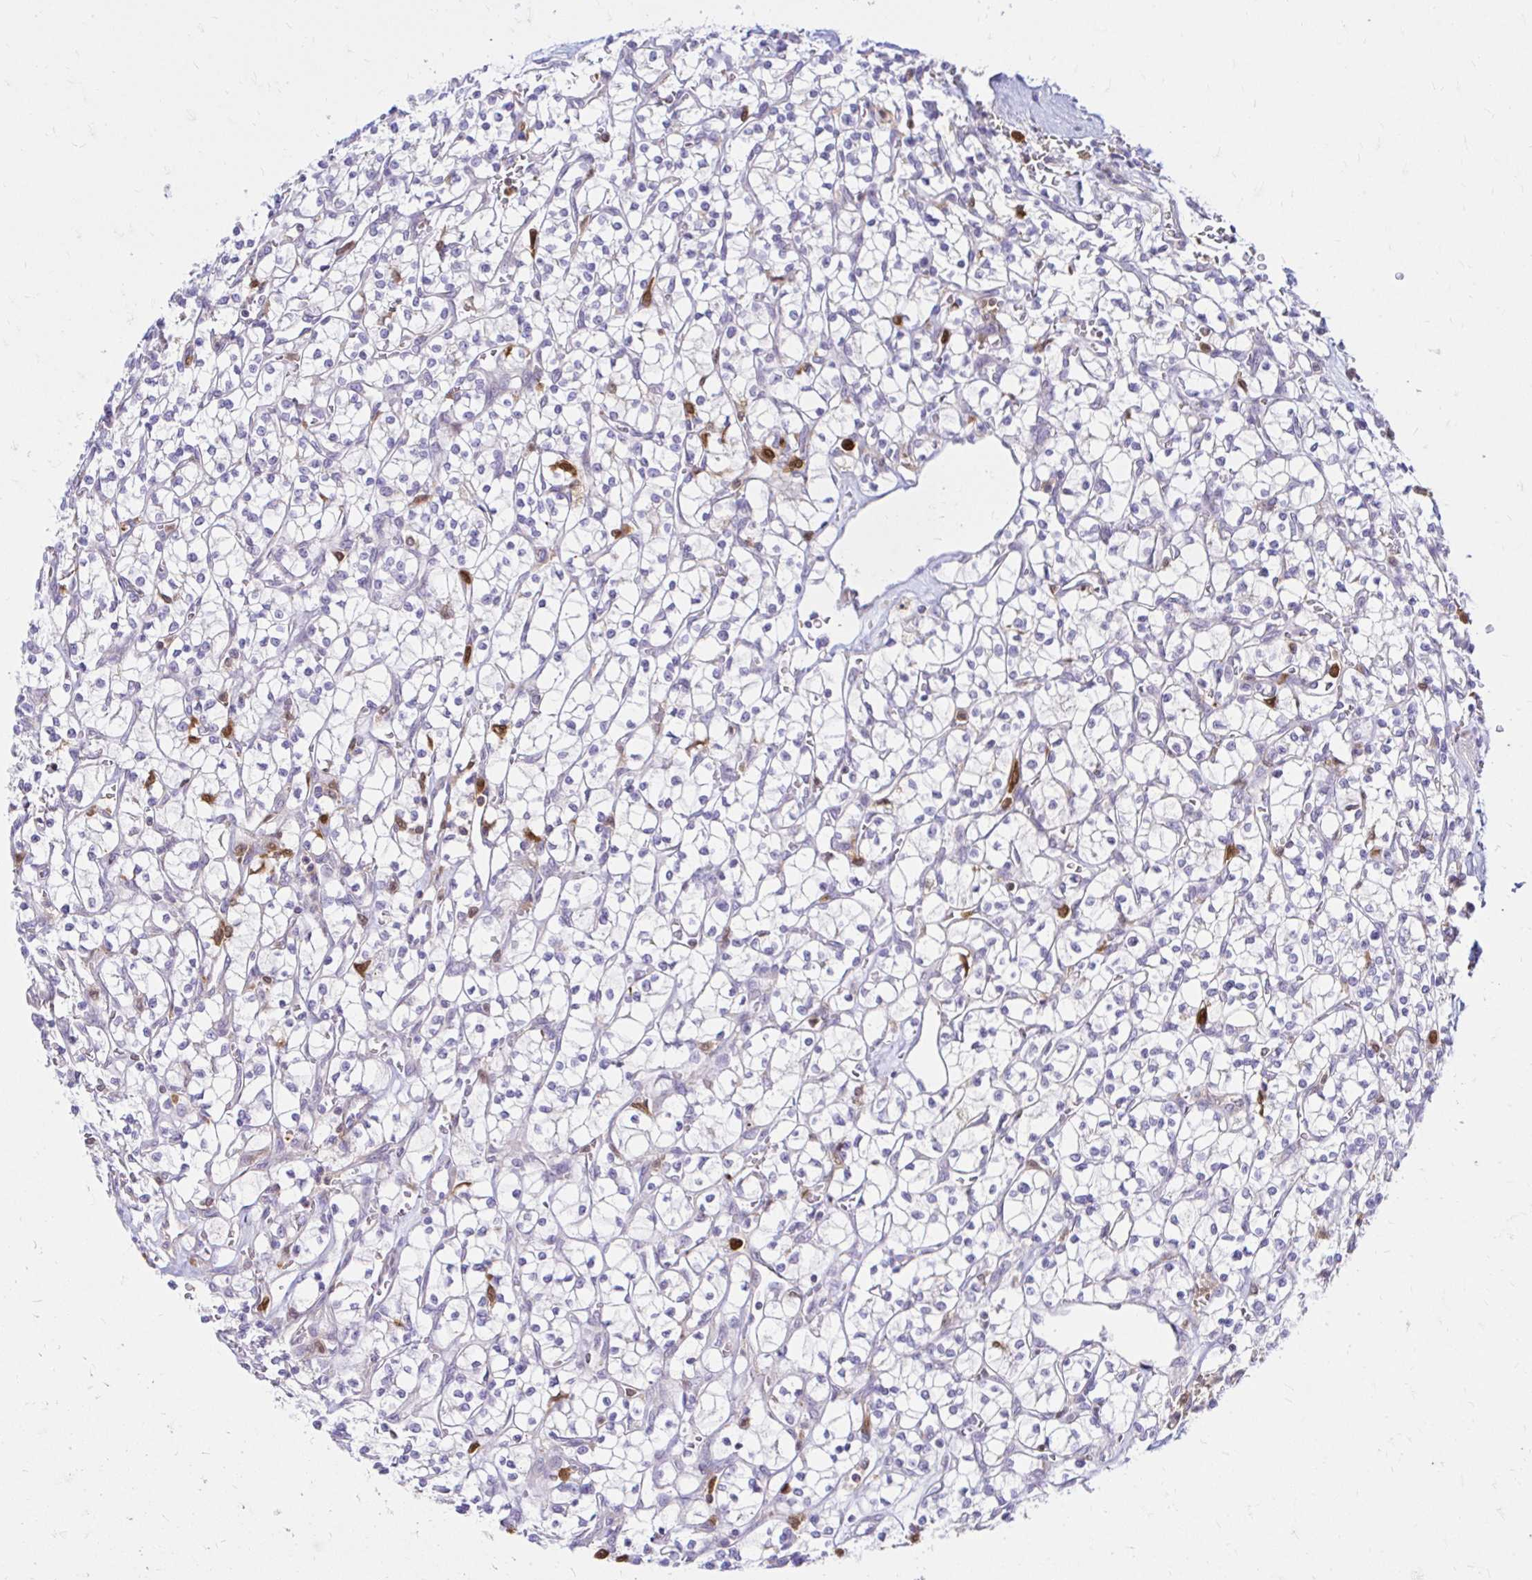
{"staining": {"intensity": "negative", "quantity": "none", "location": "none"}, "tissue": "renal cancer", "cell_type": "Tumor cells", "image_type": "cancer", "snomed": [{"axis": "morphology", "description": "Adenocarcinoma, NOS"}, {"axis": "topography", "description": "Kidney"}], "caption": "Tumor cells are negative for brown protein staining in renal adenocarcinoma.", "gene": "PYCARD", "patient": {"sex": "female", "age": 64}}